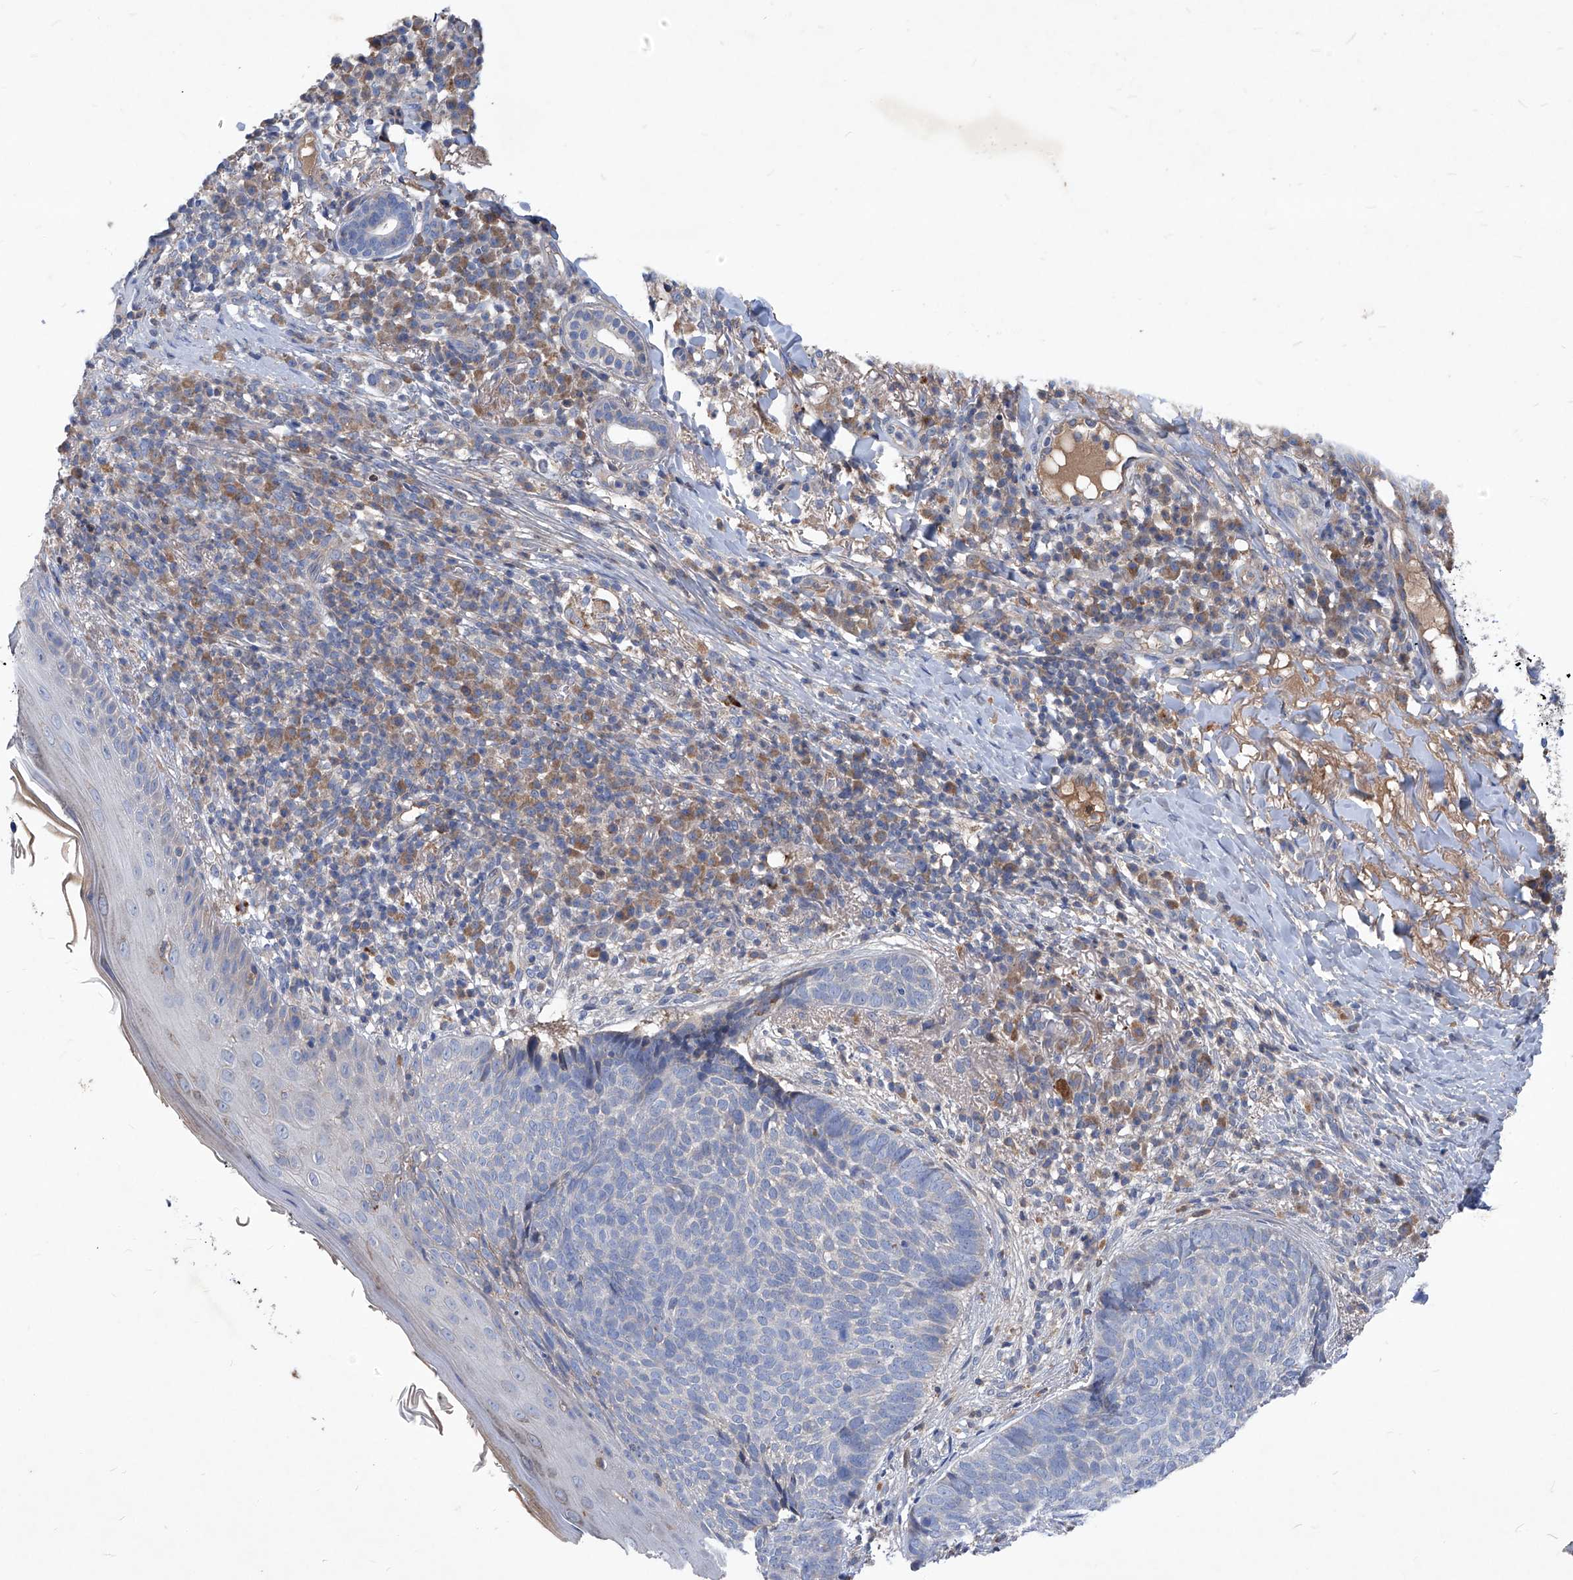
{"staining": {"intensity": "negative", "quantity": "none", "location": "none"}, "tissue": "skin cancer", "cell_type": "Tumor cells", "image_type": "cancer", "snomed": [{"axis": "morphology", "description": "Basal cell carcinoma"}, {"axis": "topography", "description": "Skin"}], "caption": "Immunohistochemistry (IHC) histopathology image of neoplastic tissue: human skin basal cell carcinoma stained with DAB exhibits no significant protein expression in tumor cells.", "gene": "EPHA8", "patient": {"sex": "male", "age": 85}}